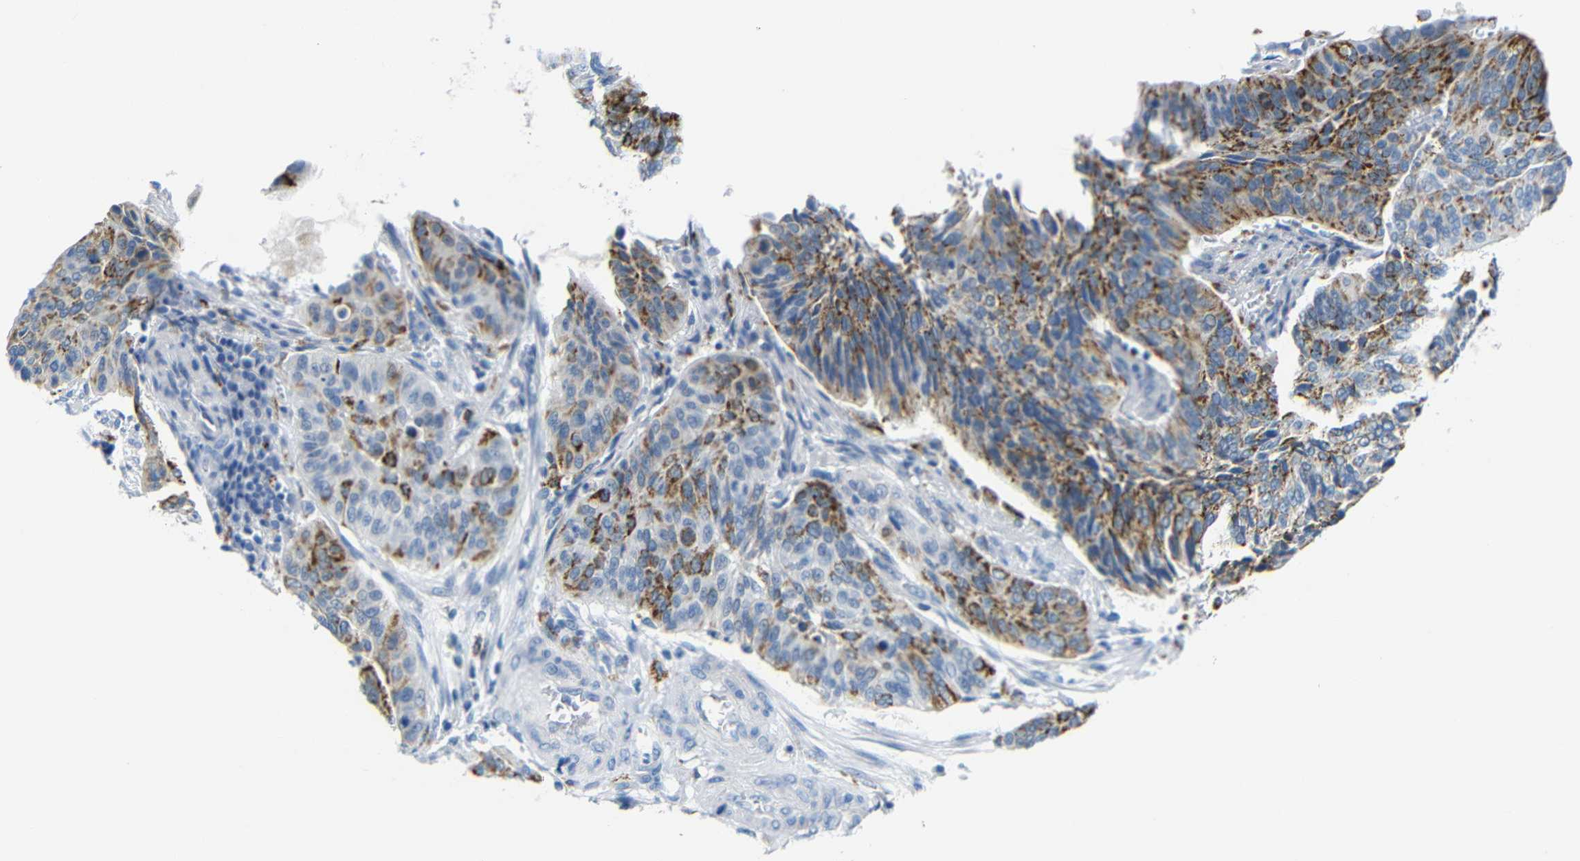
{"staining": {"intensity": "strong", "quantity": "25%-75%", "location": "cytoplasmic/membranous"}, "tissue": "cervical cancer", "cell_type": "Tumor cells", "image_type": "cancer", "snomed": [{"axis": "morphology", "description": "Squamous cell carcinoma, NOS"}, {"axis": "topography", "description": "Cervix"}], "caption": "Immunohistochemical staining of human cervical squamous cell carcinoma exhibits high levels of strong cytoplasmic/membranous protein positivity in about 25%-75% of tumor cells.", "gene": "C15orf48", "patient": {"sex": "female", "age": 39}}